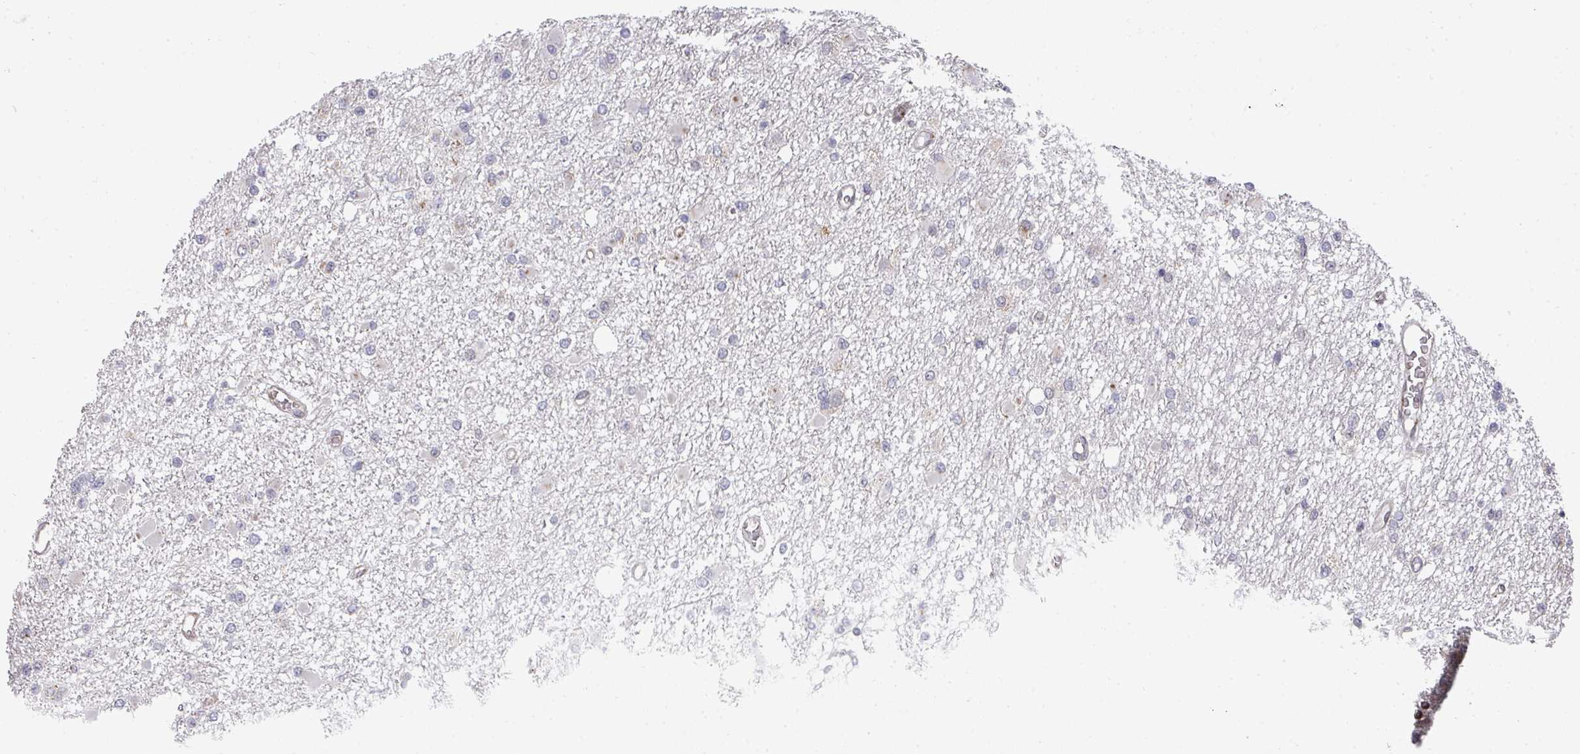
{"staining": {"intensity": "negative", "quantity": "none", "location": "none"}, "tissue": "glioma", "cell_type": "Tumor cells", "image_type": "cancer", "snomed": [{"axis": "morphology", "description": "Glioma, malignant, Low grade"}, {"axis": "topography", "description": "Brain"}], "caption": "Tumor cells are negative for brown protein staining in glioma. The staining is performed using DAB (3,3'-diaminobenzidine) brown chromogen with nuclei counter-stained in using hematoxylin.", "gene": "C18orf25", "patient": {"sex": "female", "age": 22}}